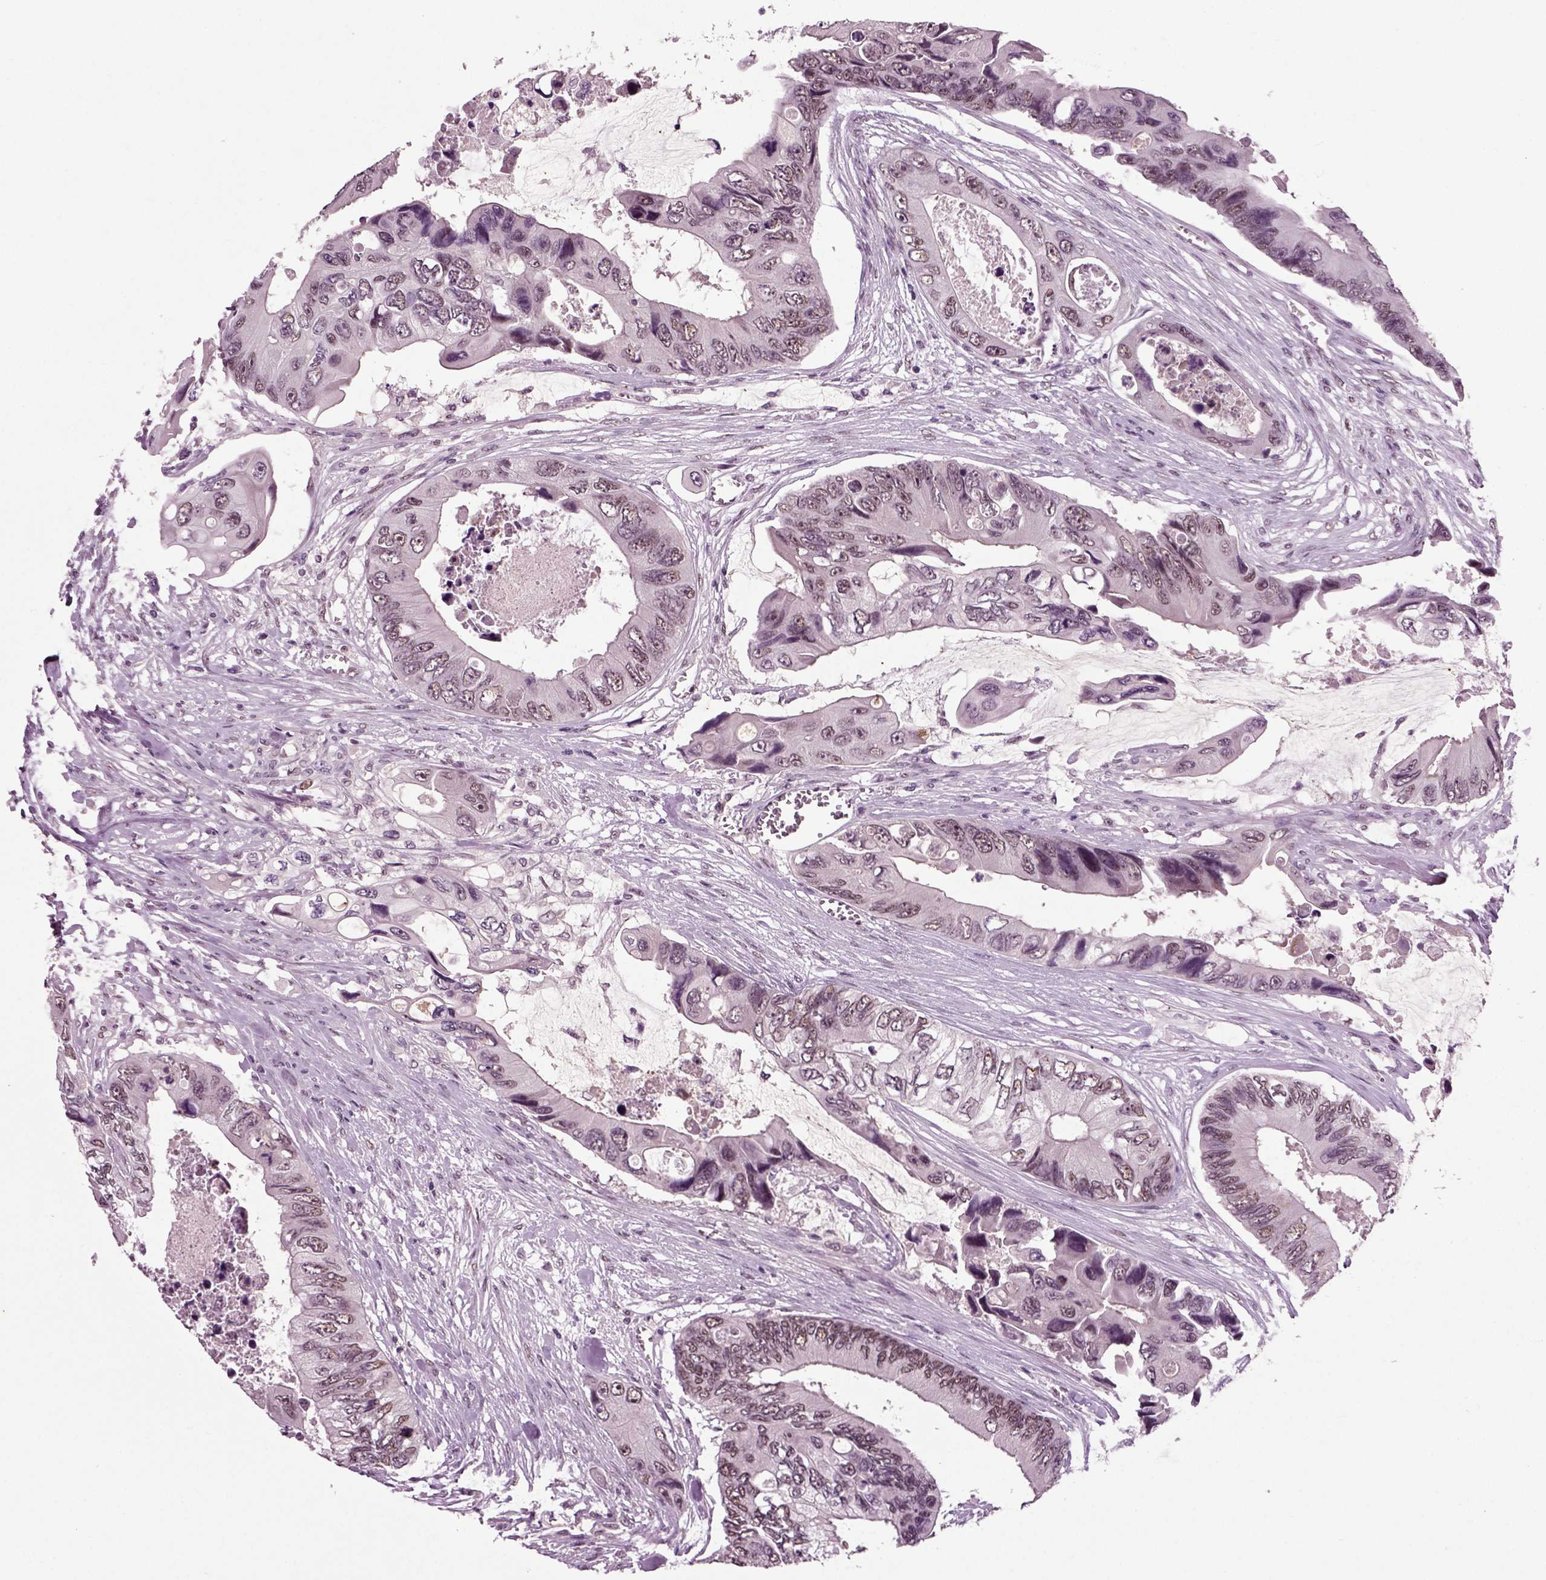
{"staining": {"intensity": "moderate", "quantity": "<25%", "location": "nuclear"}, "tissue": "colorectal cancer", "cell_type": "Tumor cells", "image_type": "cancer", "snomed": [{"axis": "morphology", "description": "Adenocarcinoma, NOS"}, {"axis": "topography", "description": "Rectum"}], "caption": "Moderate nuclear protein staining is appreciated in approximately <25% of tumor cells in colorectal adenocarcinoma.", "gene": "RCOR3", "patient": {"sex": "male", "age": 63}}